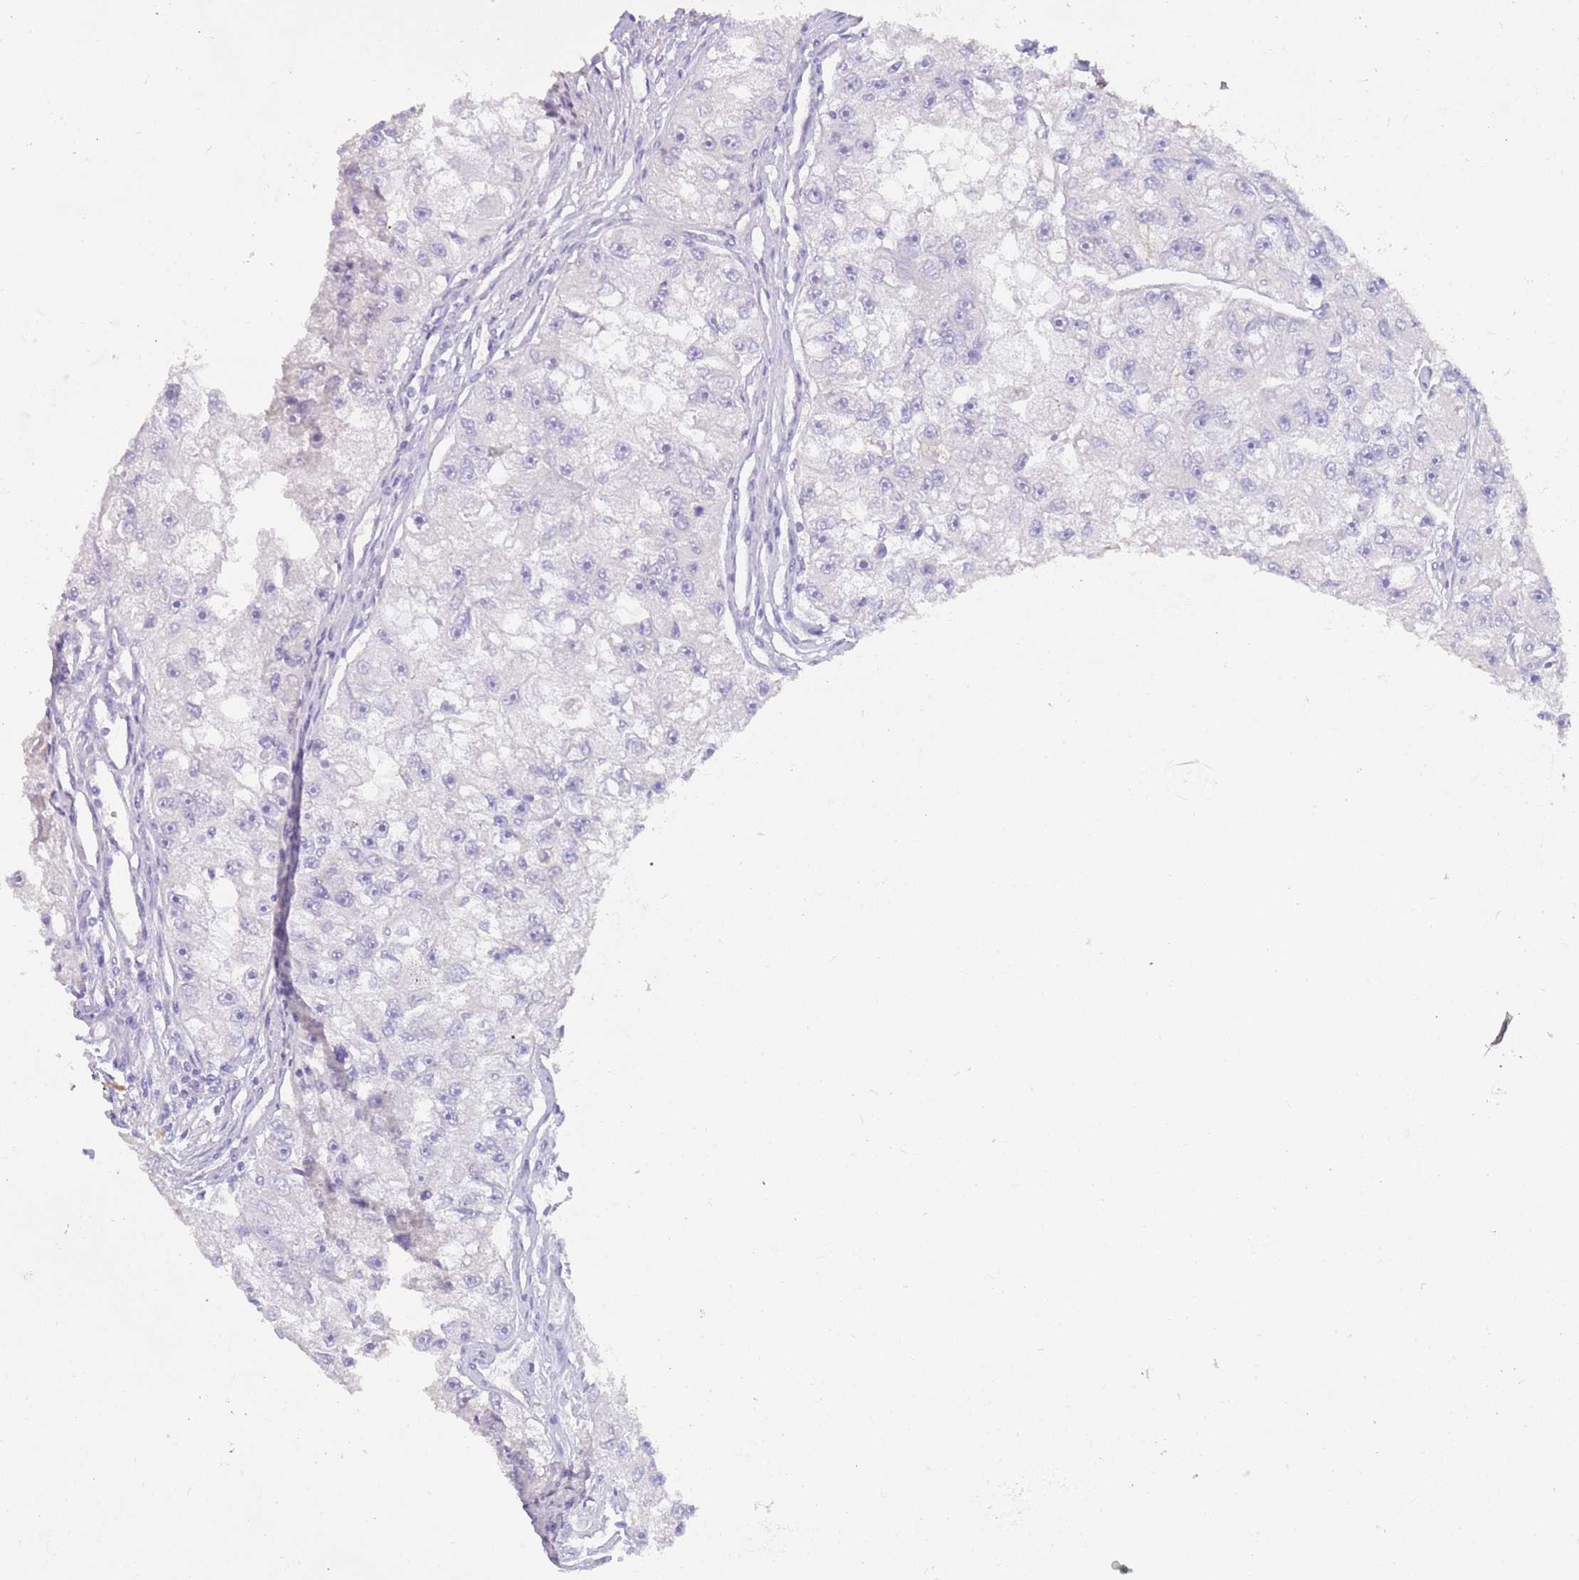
{"staining": {"intensity": "negative", "quantity": "none", "location": "none"}, "tissue": "renal cancer", "cell_type": "Tumor cells", "image_type": "cancer", "snomed": [{"axis": "morphology", "description": "Adenocarcinoma, NOS"}, {"axis": "topography", "description": "Kidney"}], "caption": "Adenocarcinoma (renal) stained for a protein using immunohistochemistry shows no positivity tumor cells.", "gene": "CCDC149", "patient": {"sex": "male", "age": 63}}